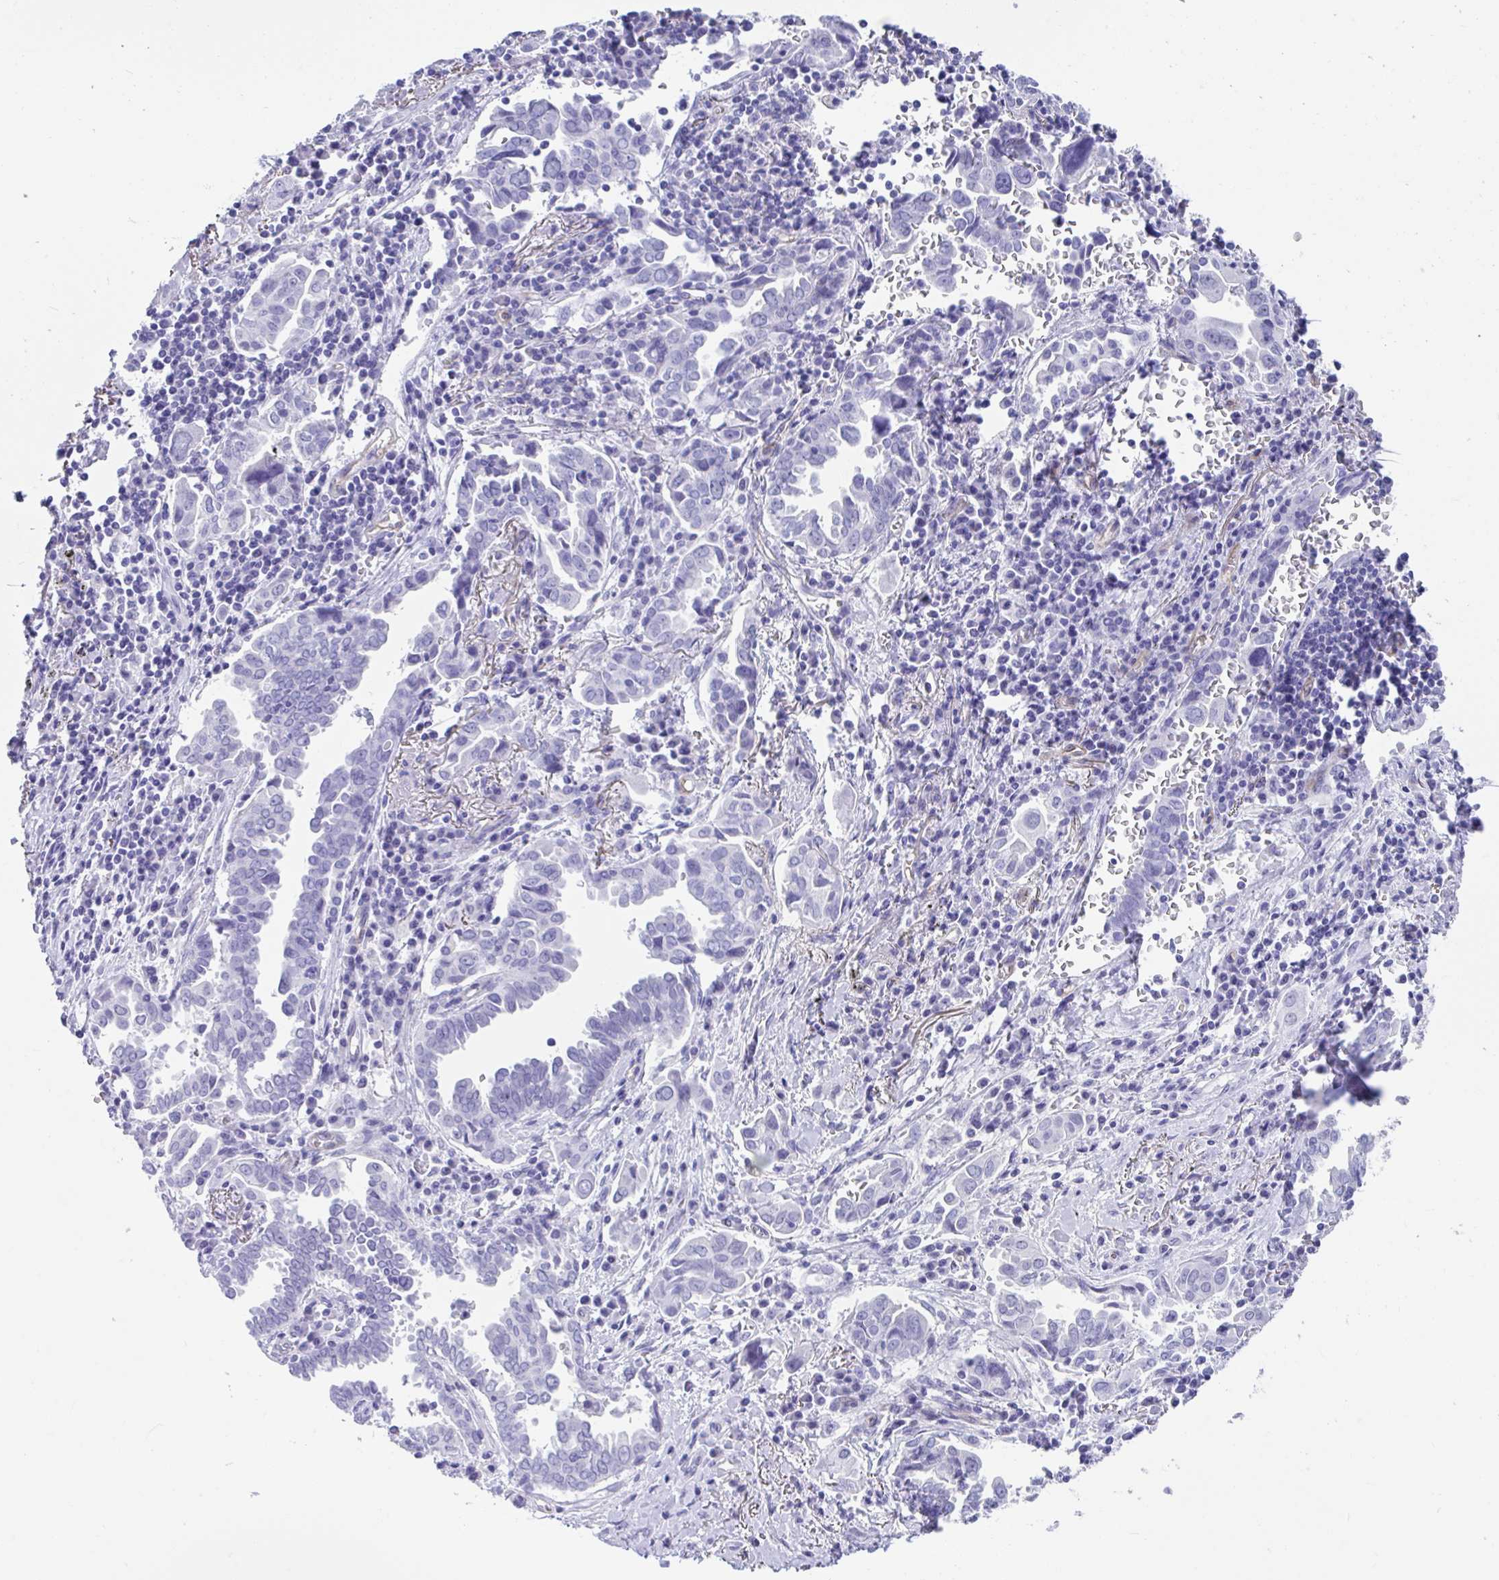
{"staining": {"intensity": "negative", "quantity": "none", "location": "none"}, "tissue": "lung cancer", "cell_type": "Tumor cells", "image_type": "cancer", "snomed": [{"axis": "morphology", "description": "Adenocarcinoma, NOS"}, {"axis": "topography", "description": "Lung"}], "caption": "DAB immunohistochemical staining of human adenocarcinoma (lung) demonstrates no significant expression in tumor cells. (Immunohistochemistry (ihc), brightfield microscopy, high magnification).", "gene": "FAM107A", "patient": {"sex": "male", "age": 76}}